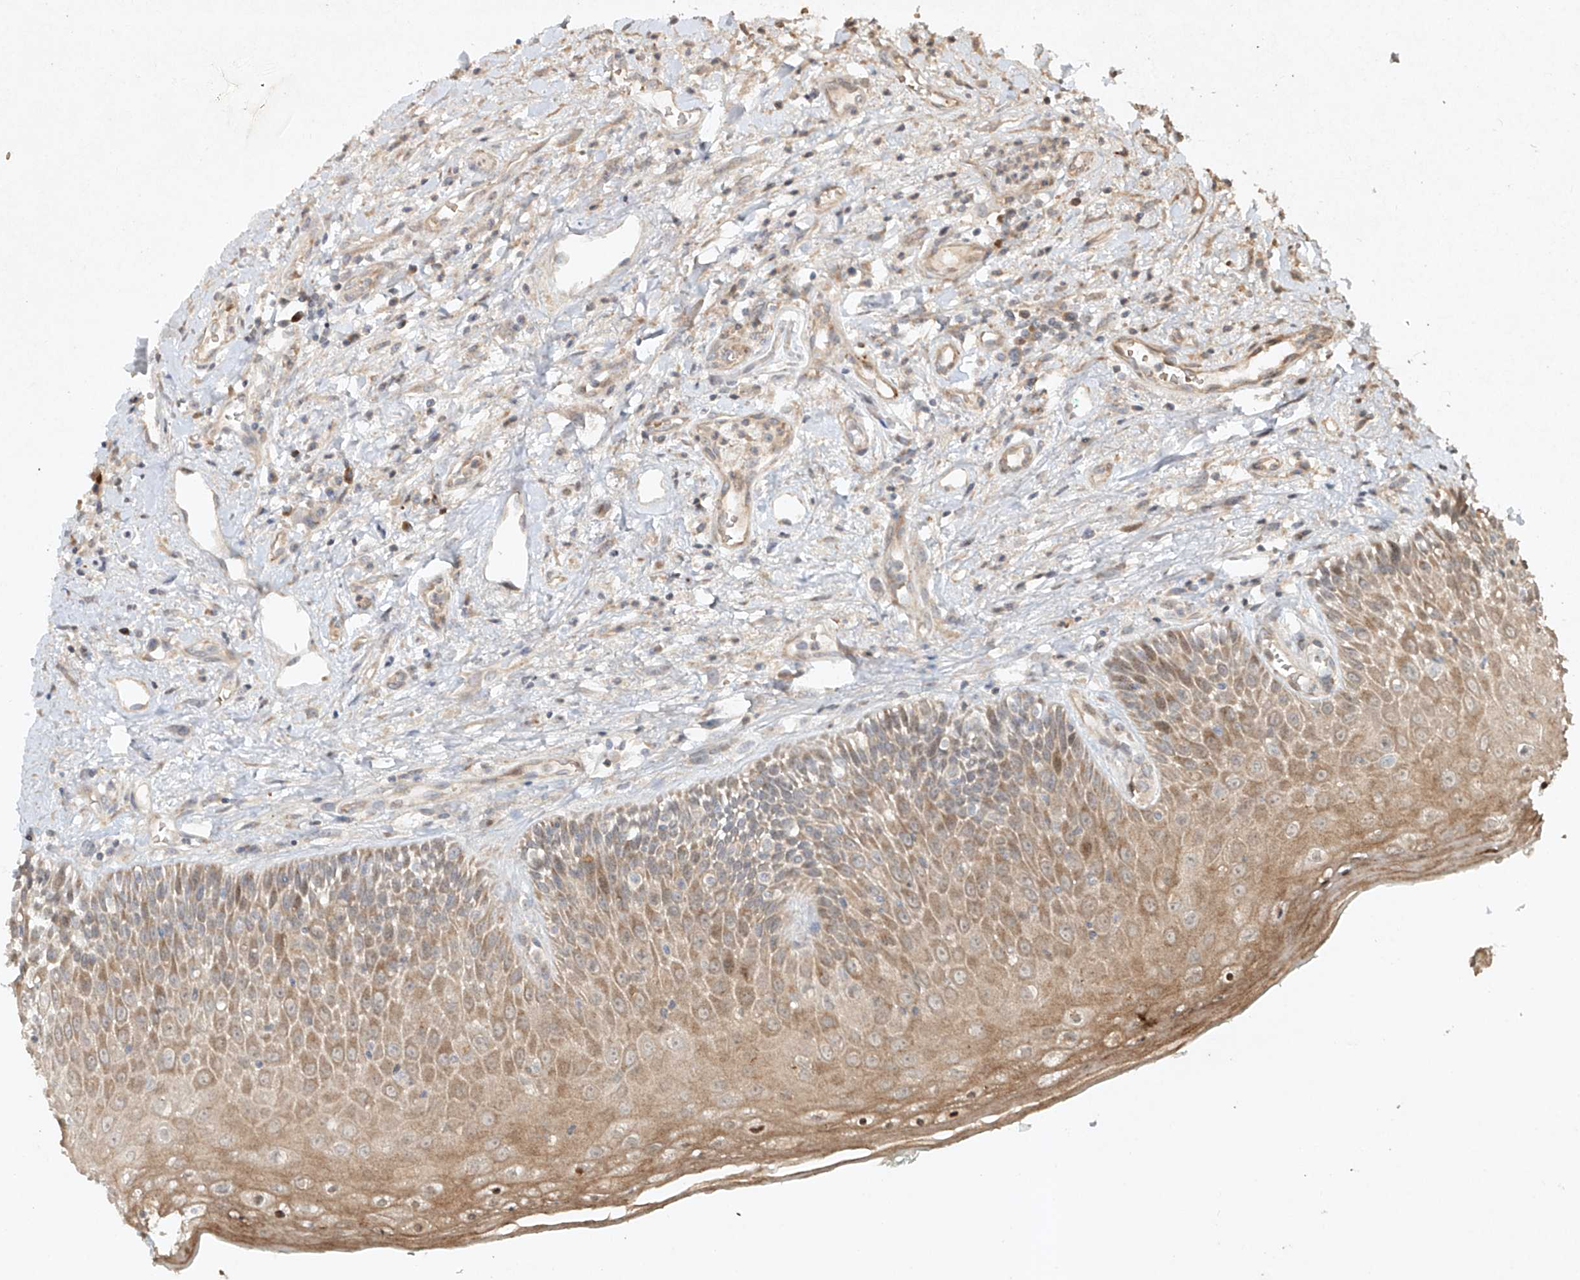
{"staining": {"intensity": "moderate", "quantity": ">75%", "location": "cytoplasmic/membranous"}, "tissue": "oral mucosa", "cell_type": "Squamous epithelial cells", "image_type": "normal", "snomed": [{"axis": "morphology", "description": "Normal tissue, NOS"}, {"axis": "topography", "description": "Oral tissue"}], "caption": "Oral mucosa stained for a protein (brown) shows moderate cytoplasmic/membranous positive expression in approximately >75% of squamous epithelial cells.", "gene": "CYYR1", "patient": {"sex": "female", "age": 70}}